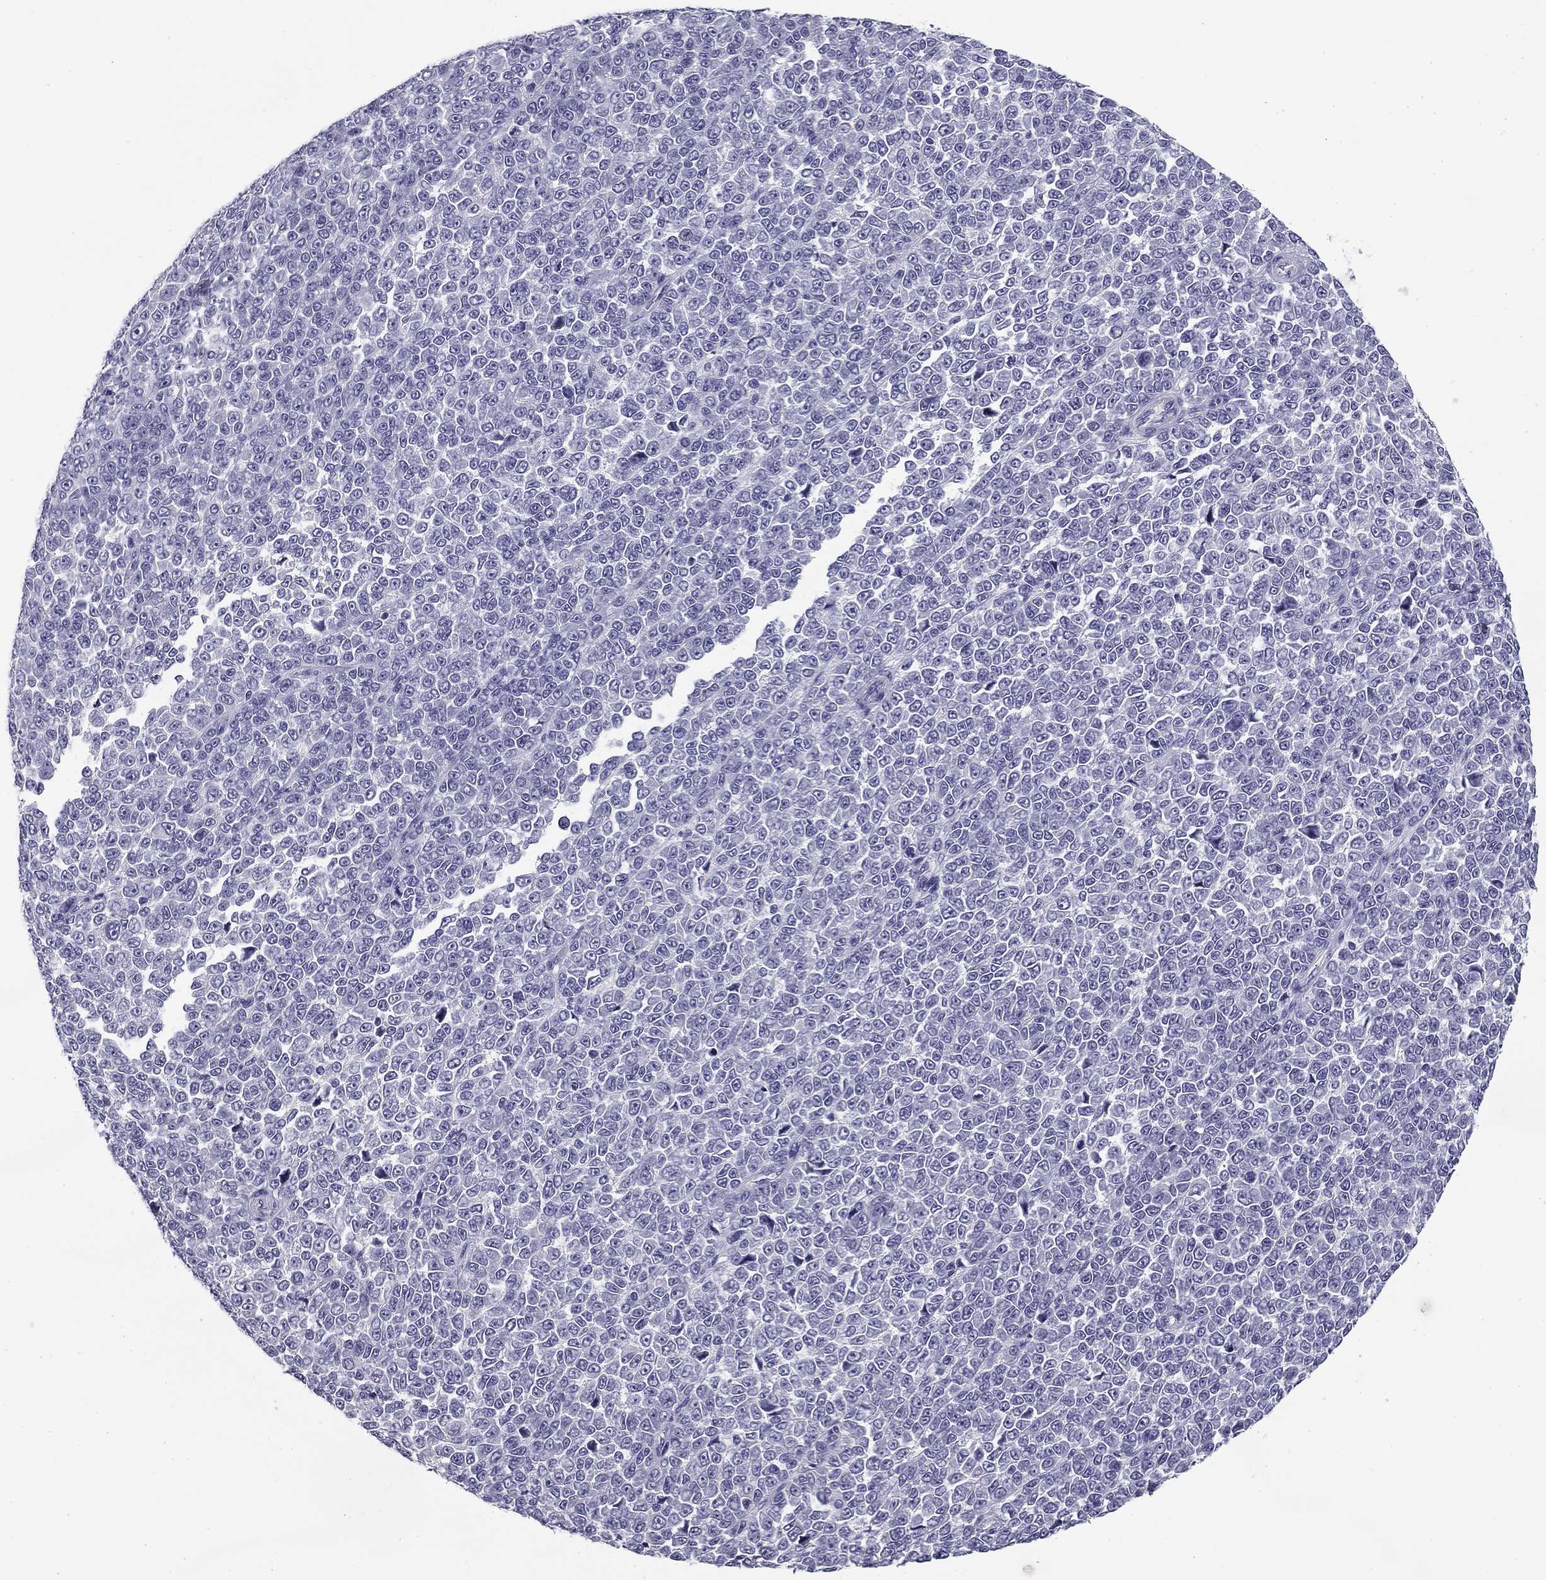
{"staining": {"intensity": "negative", "quantity": "none", "location": "none"}, "tissue": "melanoma", "cell_type": "Tumor cells", "image_type": "cancer", "snomed": [{"axis": "morphology", "description": "Malignant melanoma, NOS"}, {"axis": "topography", "description": "Skin"}], "caption": "An image of melanoma stained for a protein displays no brown staining in tumor cells. (DAB (3,3'-diaminobenzidine) immunohistochemistry with hematoxylin counter stain).", "gene": "FLNC", "patient": {"sex": "female", "age": 95}}